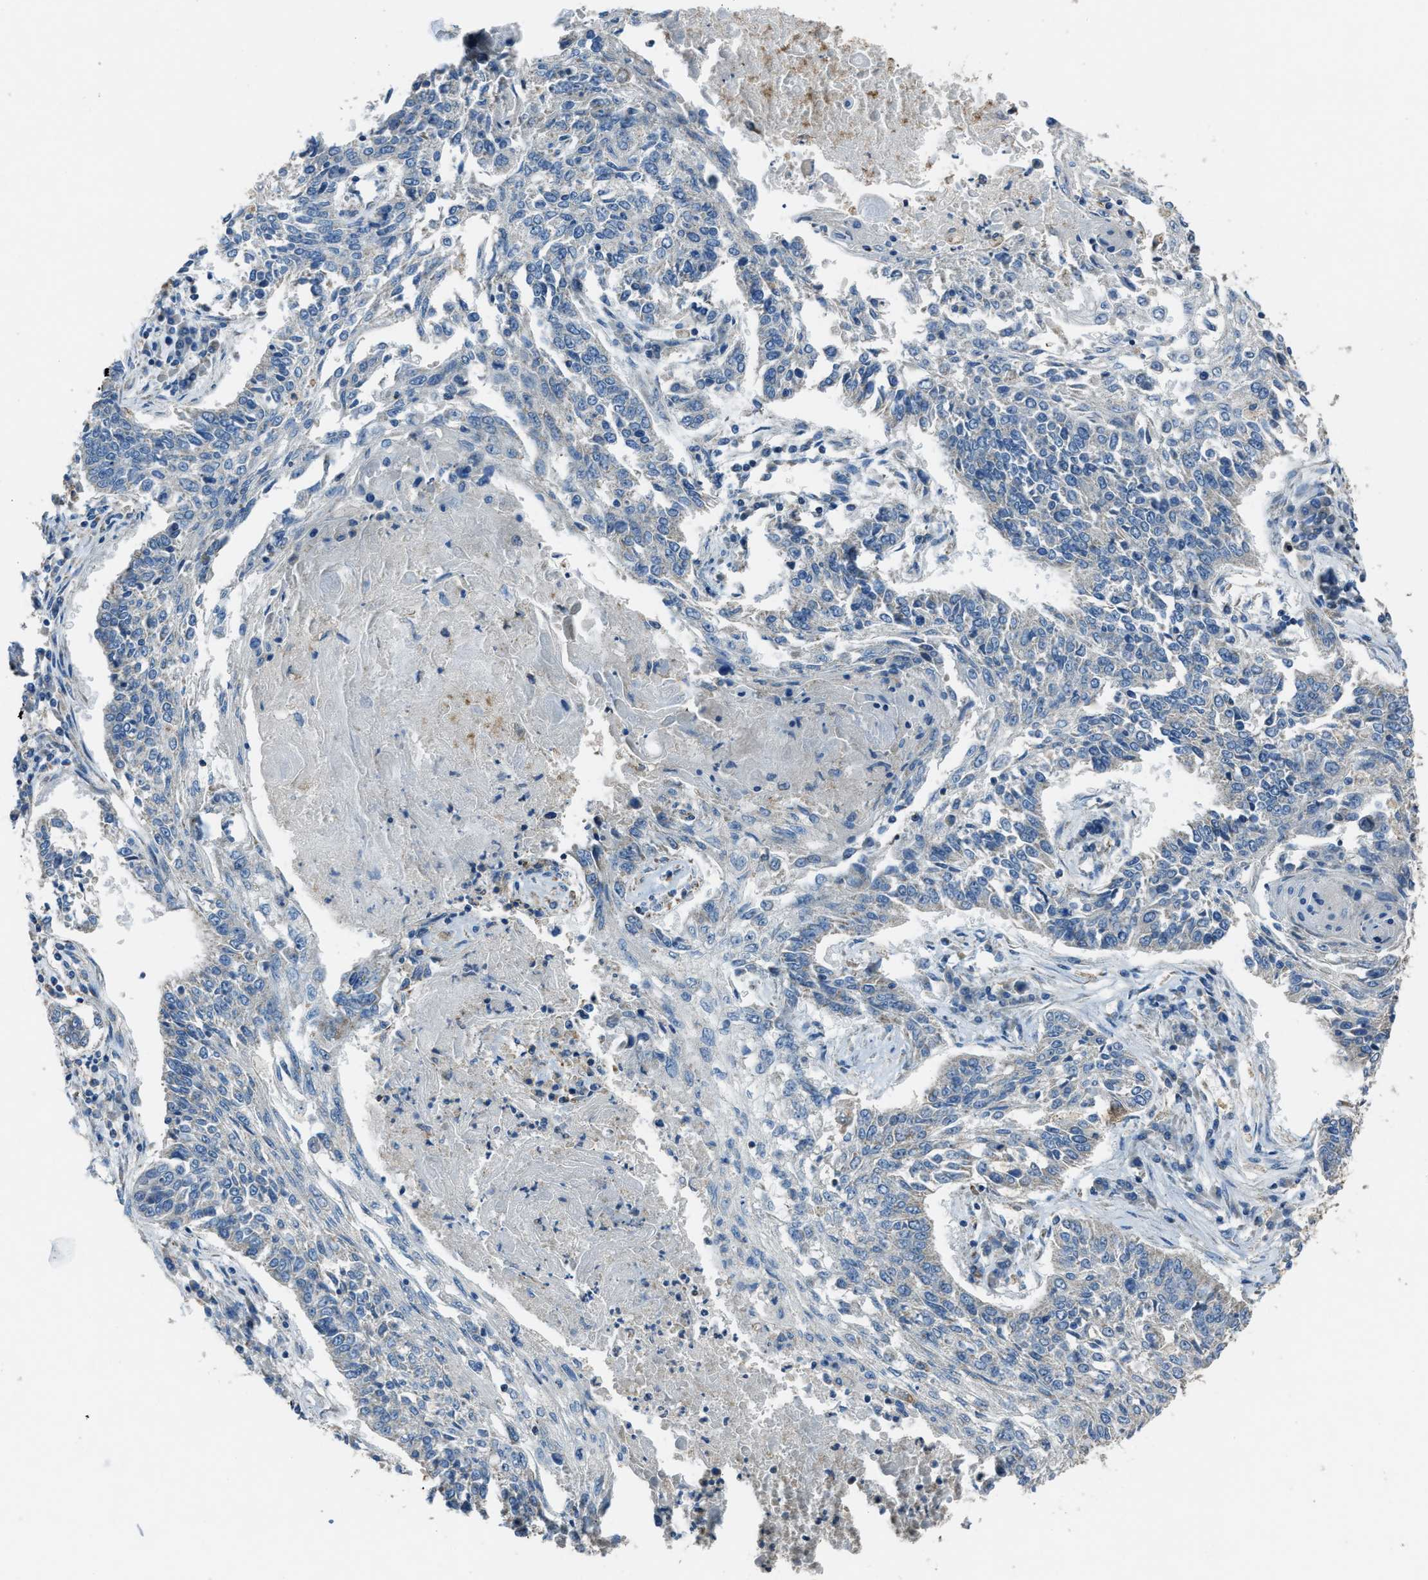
{"staining": {"intensity": "negative", "quantity": "none", "location": "none"}, "tissue": "lung cancer", "cell_type": "Tumor cells", "image_type": "cancer", "snomed": [{"axis": "morphology", "description": "Normal tissue, NOS"}, {"axis": "morphology", "description": "Squamous cell carcinoma, NOS"}, {"axis": "topography", "description": "Cartilage tissue"}, {"axis": "topography", "description": "Bronchus"}, {"axis": "topography", "description": "Lung"}], "caption": "This is an IHC image of lung squamous cell carcinoma. There is no expression in tumor cells.", "gene": "SLC25A11", "patient": {"sex": "female", "age": 49}}